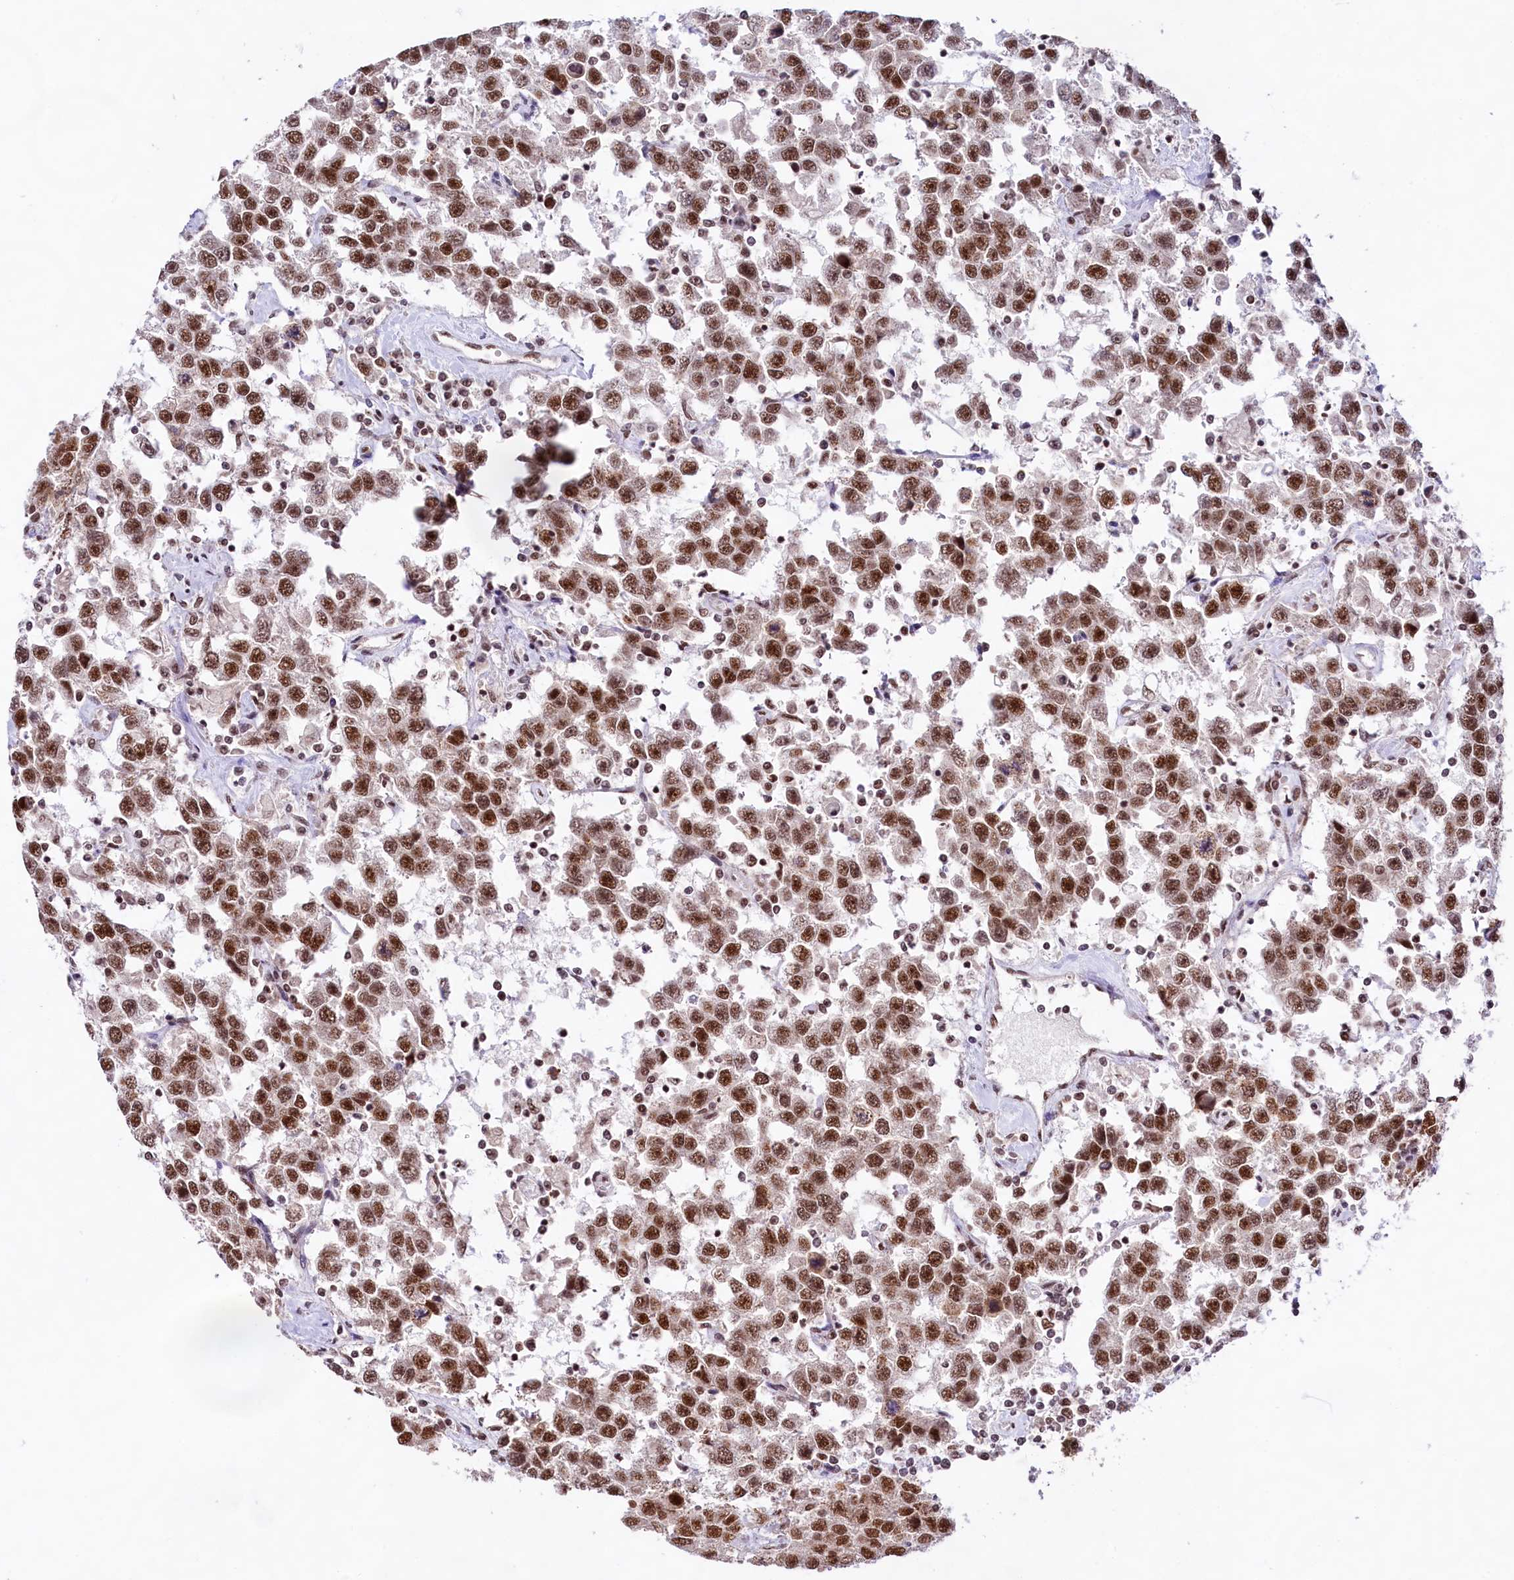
{"staining": {"intensity": "strong", "quantity": ">75%", "location": "nuclear"}, "tissue": "testis cancer", "cell_type": "Tumor cells", "image_type": "cancer", "snomed": [{"axis": "morphology", "description": "Seminoma, NOS"}, {"axis": "topography", "description": "Testis"}], "caption": "Tumor cells demonstrate high levels of strong nuclear positivity in about >75% of cells in testis seminoma.", "gene": "HIRA", "patient": {"sex": "male", "age": 41}}